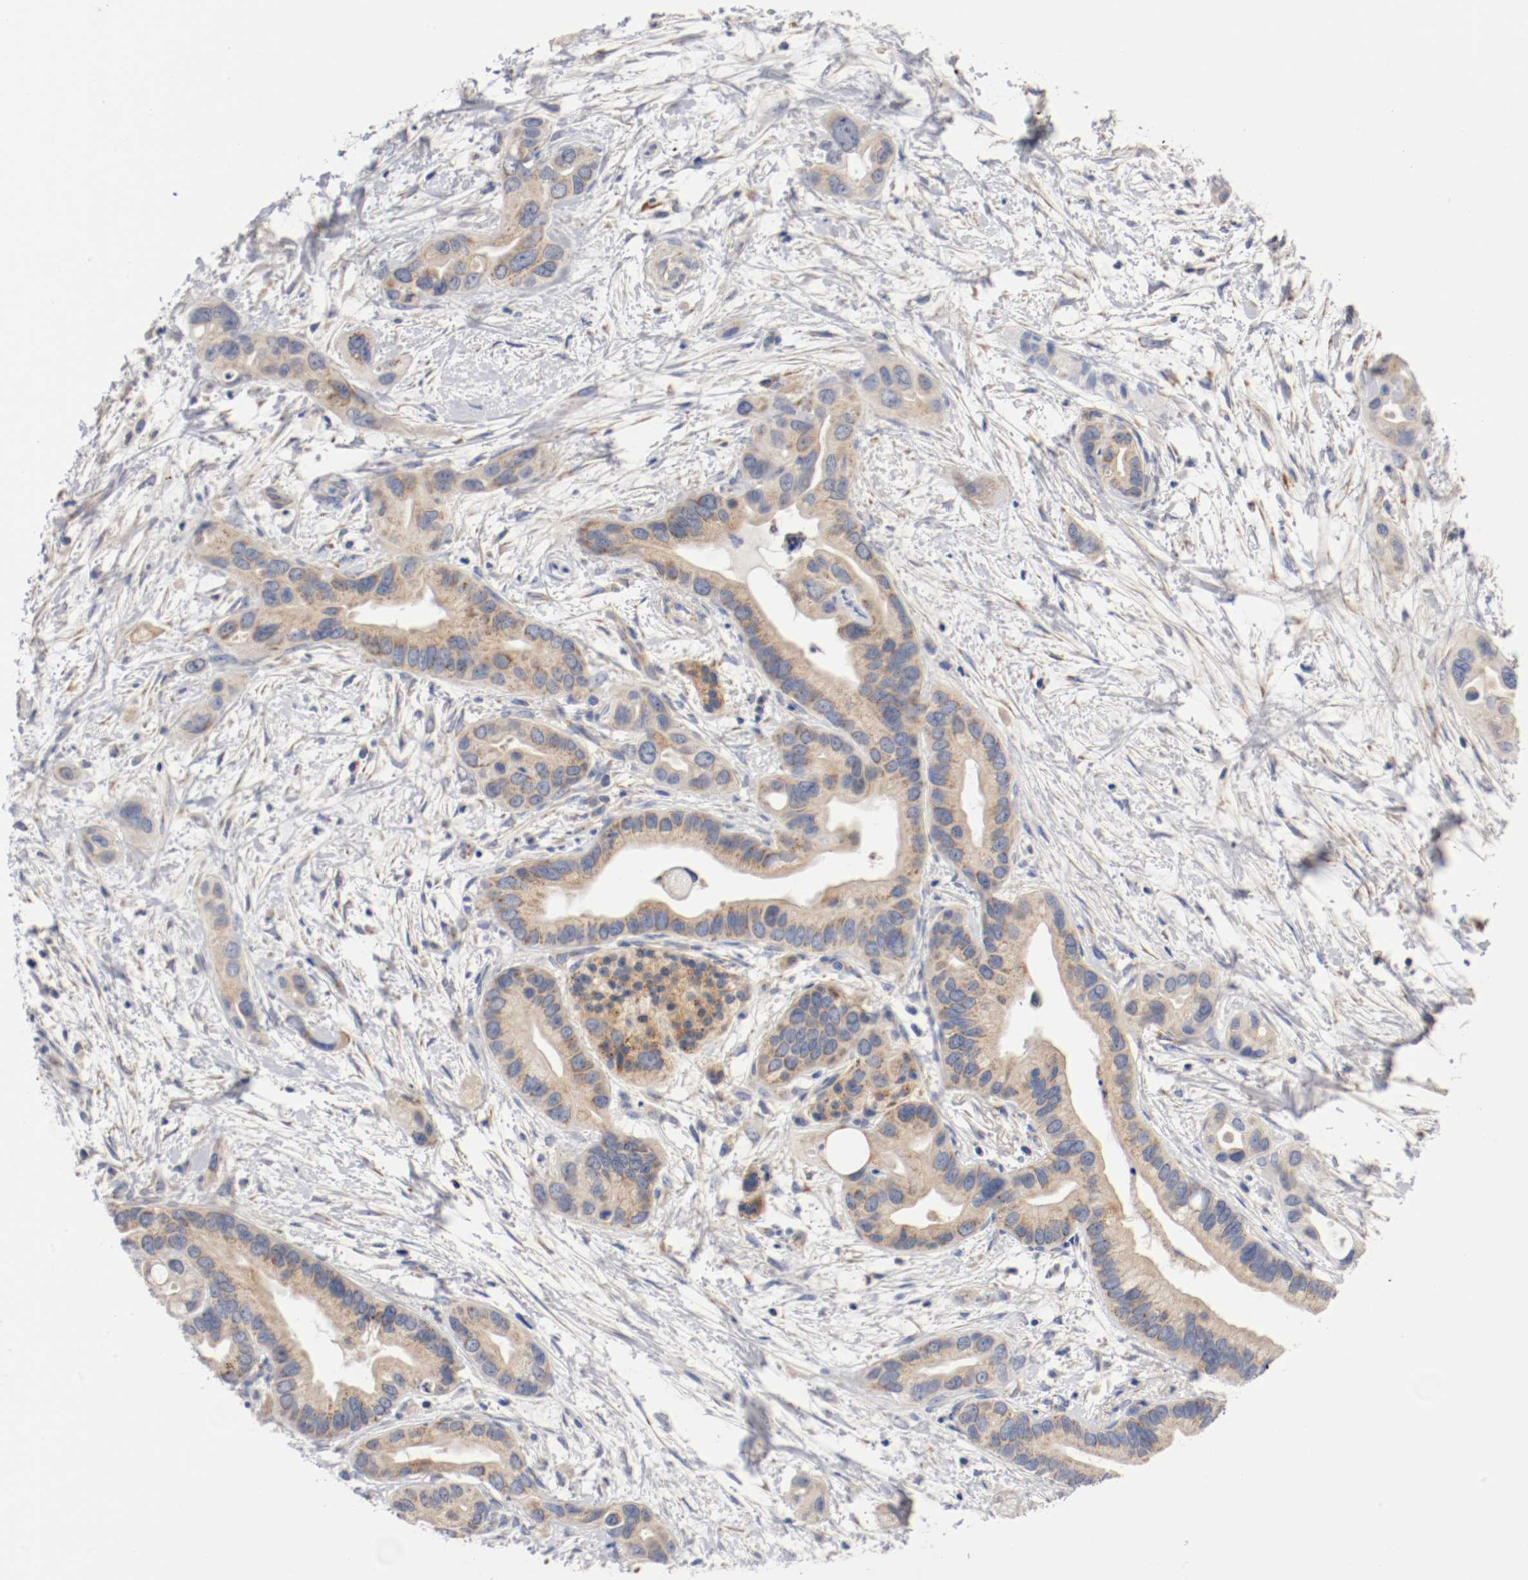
{"staining": {"intensity": "weak", "quantity": "25%-75%", "location": "cytoplasmic/membranous"}, "tissue": "pancreatic cancer", "cell_type": "Tumor cells", "image_type": "cancer", "snomed": [{"axis": "morphology", "description": "Adenocarcinoma, NOS"}, {"axis": "topography", "description": "Pancreas"}], "caption": "Immunohistochemical staining of human pancreatic cancer exhibits weak cytoplasmic/membranous protein positivity in about 25%-75% of tumor cells. (Brightfield microscopy of DAB IHC at high magnification).", "gene": "PCSK6", "patient": {"sex": "female", "age": 77}}